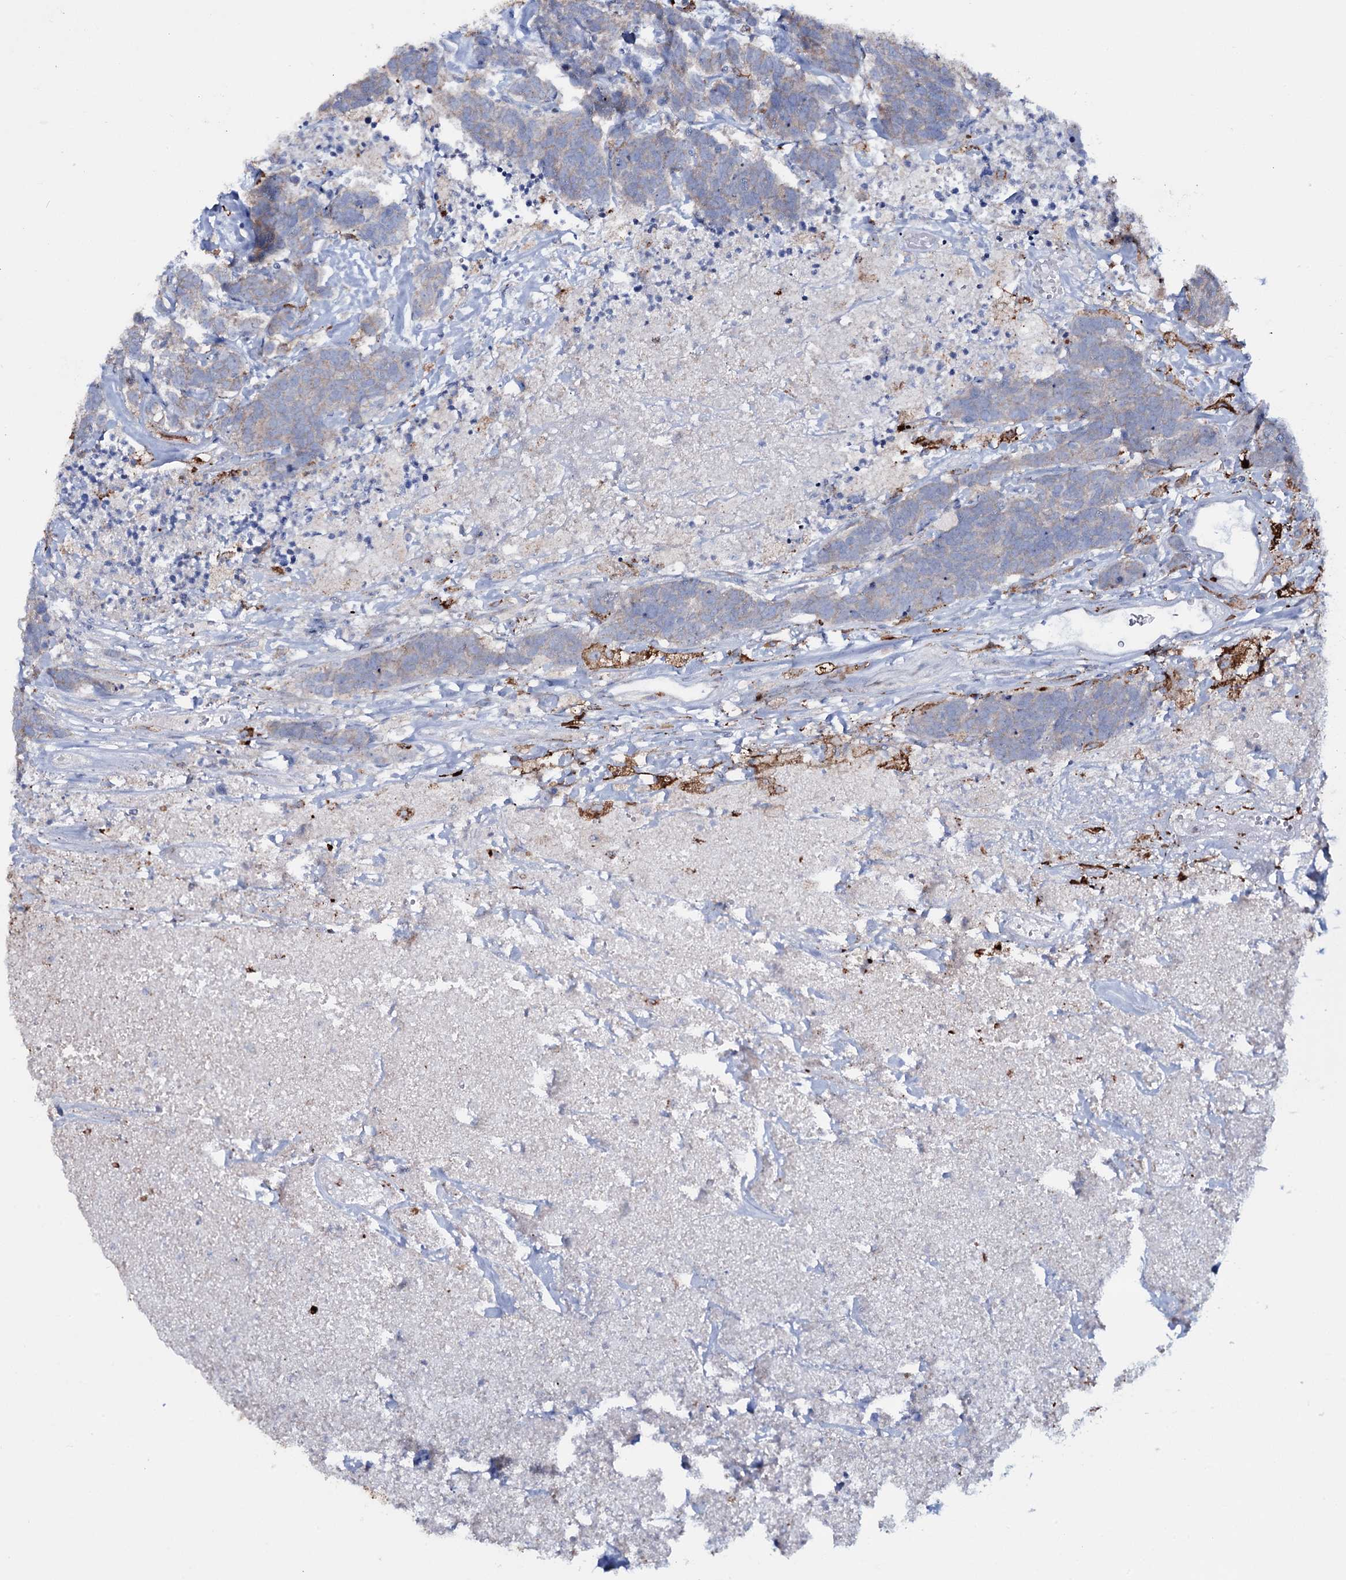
{"staining": {"intensity": "weak", "quantity": "<25%", "location": "cytoplasmic/membranous"}, "tissue": "carcinoid", "cell_type": "Tumor cells", "image_type": "cancer", "snomed": [{"axis": "morphology", "description": "Carcinoma, NOS"}, {"axis": "morphology", "description": "Carcinoid, malignant, NOS"}, {"axis": "topography", "description": "Urinary bladder"}], "caption": "Carcinoid was stained to show a protein in brown. There is no significant expression in tumor cells. (Stains: DAB immunohistochemistry with hematoxylin counter stain, Microscopy: brightfield microscopy at high magnification).", "gene": "OSBPL2", "patient": {"sex": "male", "age": 57}}